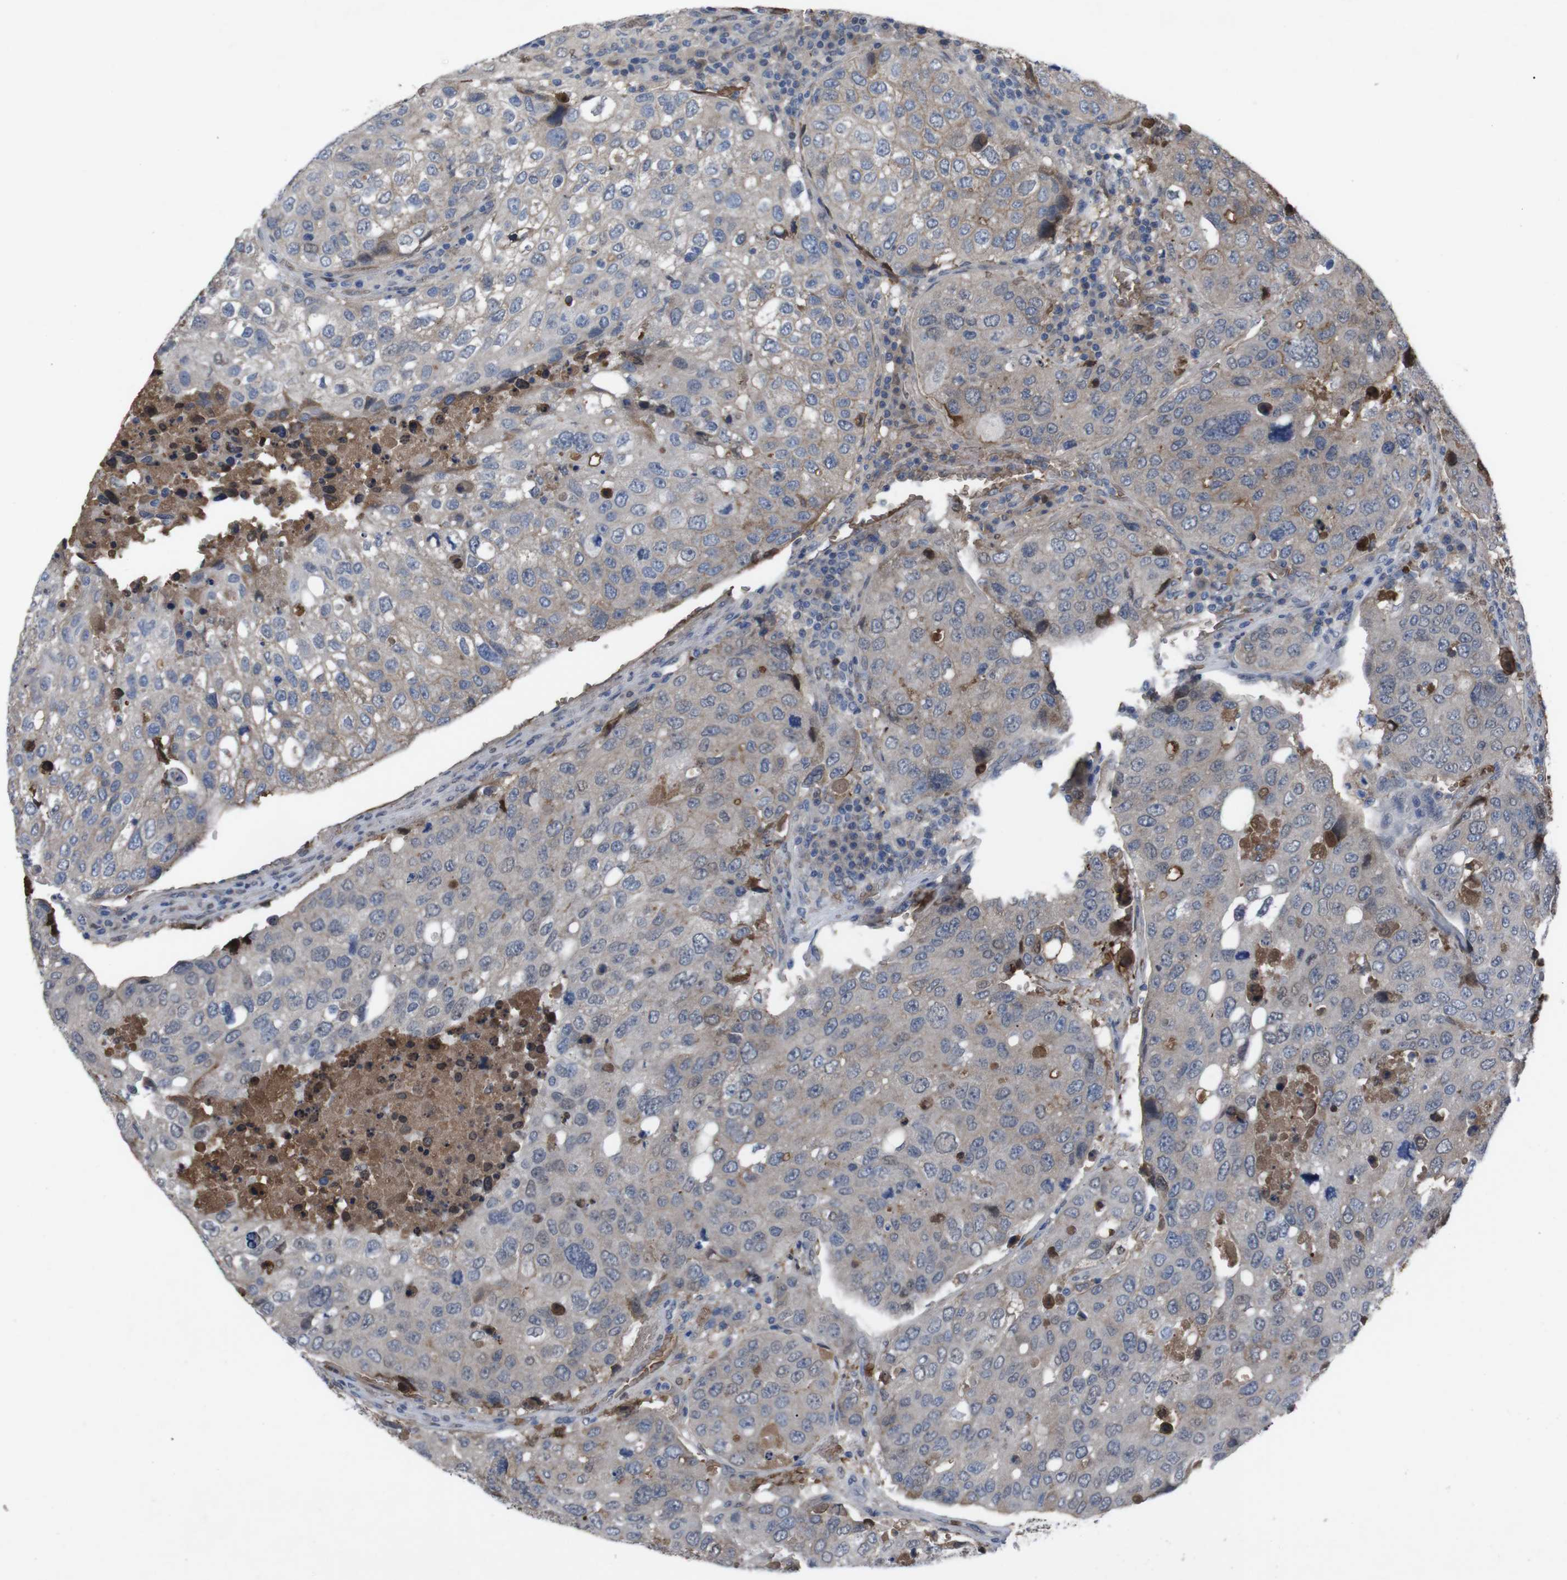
{"staining": {"intensity": "weak", "quantity": "<25%", "location": "cytoplasmic/membranous"}, "tissue": "urothelial cancer", "cell_type": "Tumor cells", "image_type": "cancer", "snomed": [{"axis": "morphology", "description": "Urothelial carcinoma, High grade"}, {"axis": "topography", "description": "Lymph node"}, {"axis": "topography", "description": "Urinary bladder"}], "caption": "Histopathology image shows no protein positivity in tumor cells of urothelial cancer tissue. Brightfield microscopy of immunohistochemistry stained with DAB (brown) and hematoxylin (blue), captured at high magnification.", "gene": "SPTB", "patient": {"sex": "male", "age": 51}}